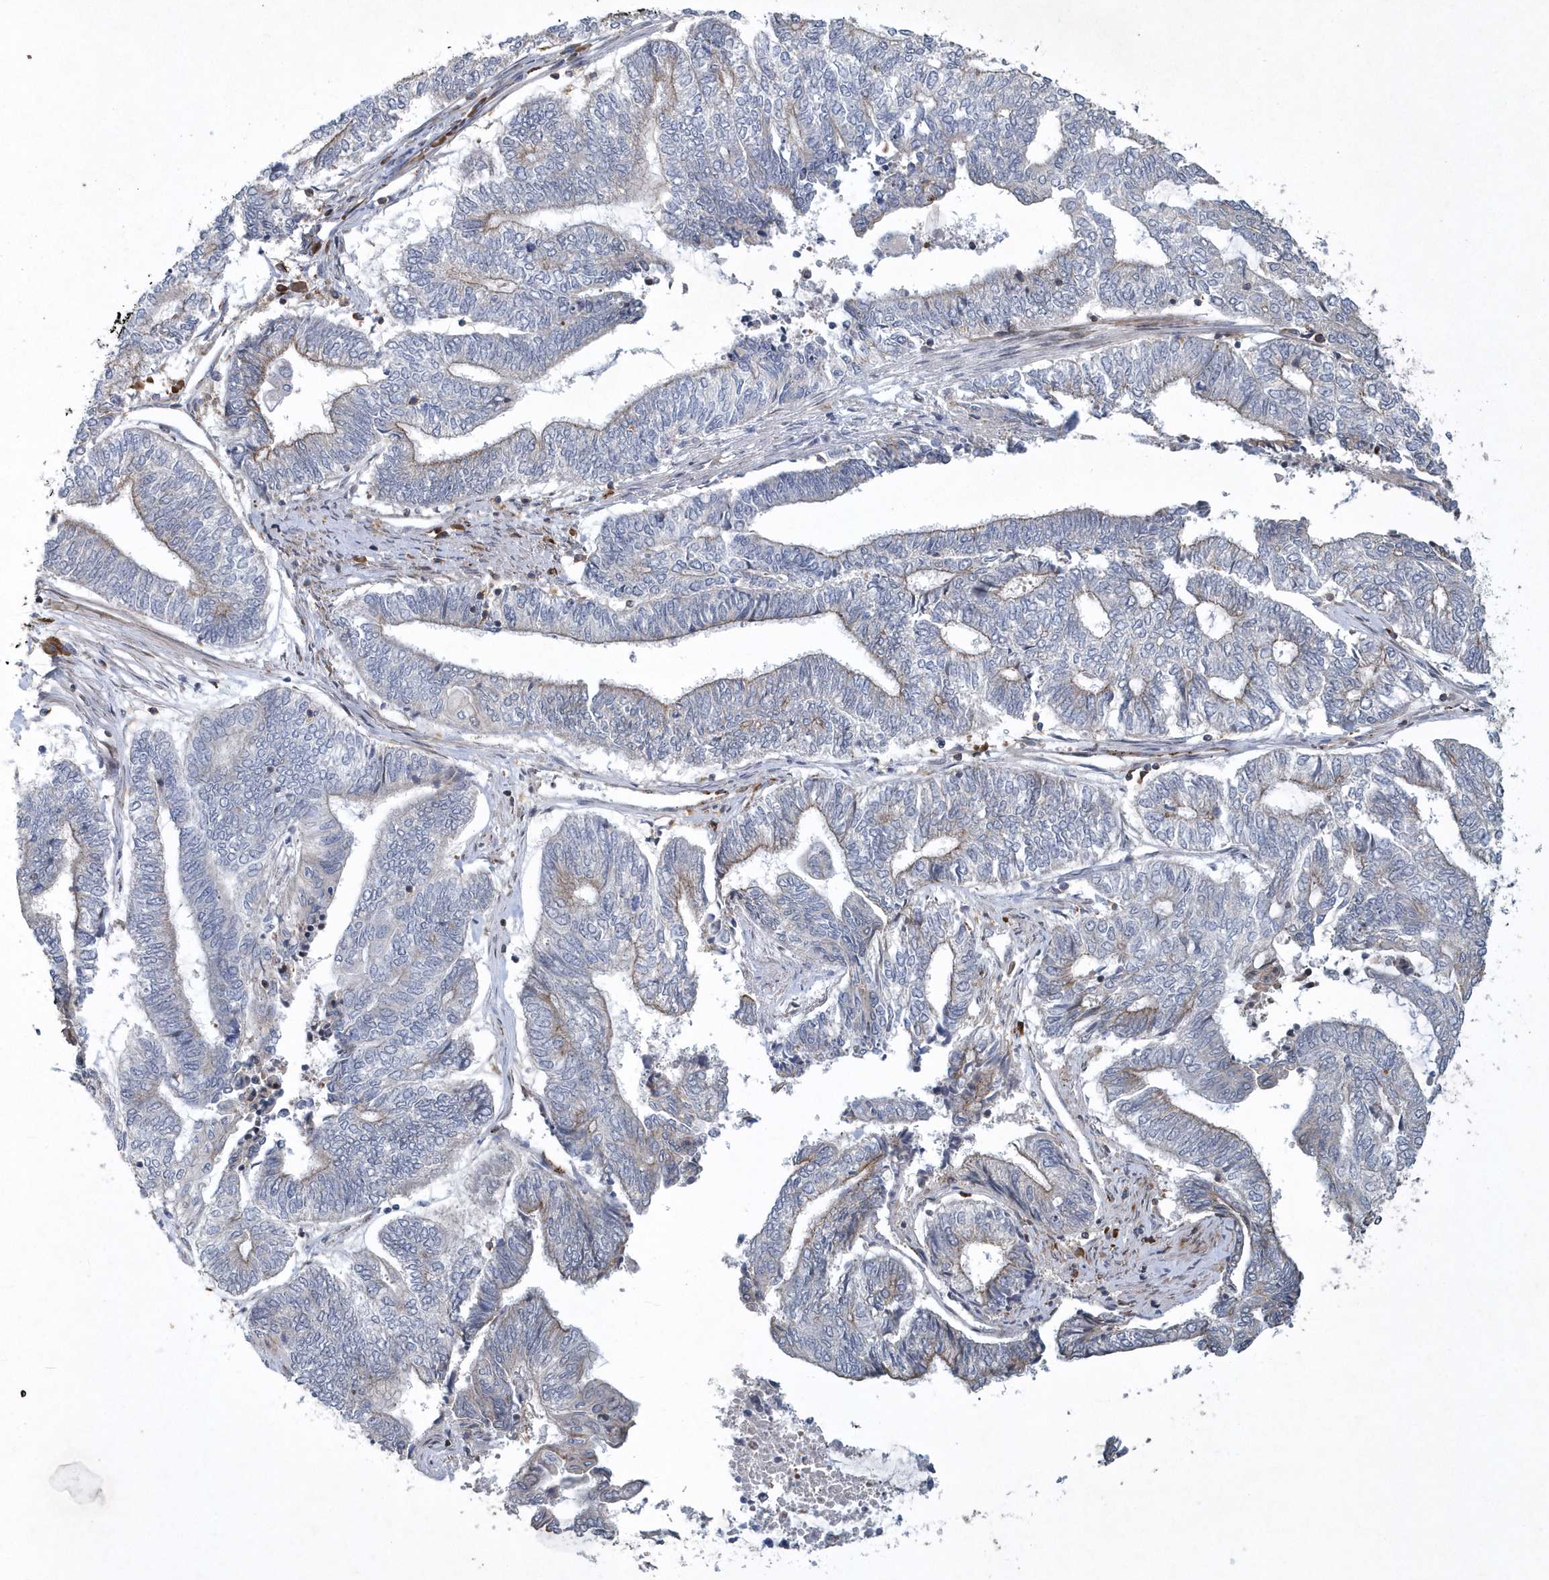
{"staining": {"intensity": "negative", "quantity": "none", "location": "none"}, "tissue": "endometrial cancer", "cell_type": "Tumor cells", "image_type": "cancer", "snomed": [{"axis": "morphology", "description": "Adenocarcinoma, NOS"}, {"axis": "topography", "description": "Uterus"}, {"axis": "topography", "description": "Endometrium"}], "caption": "An image of endometrial cancer stained for a protein exhibits no brown staining in tumor cells.", "gene": "N4BP2", "patient": {"sex": "female", "age": 70}}